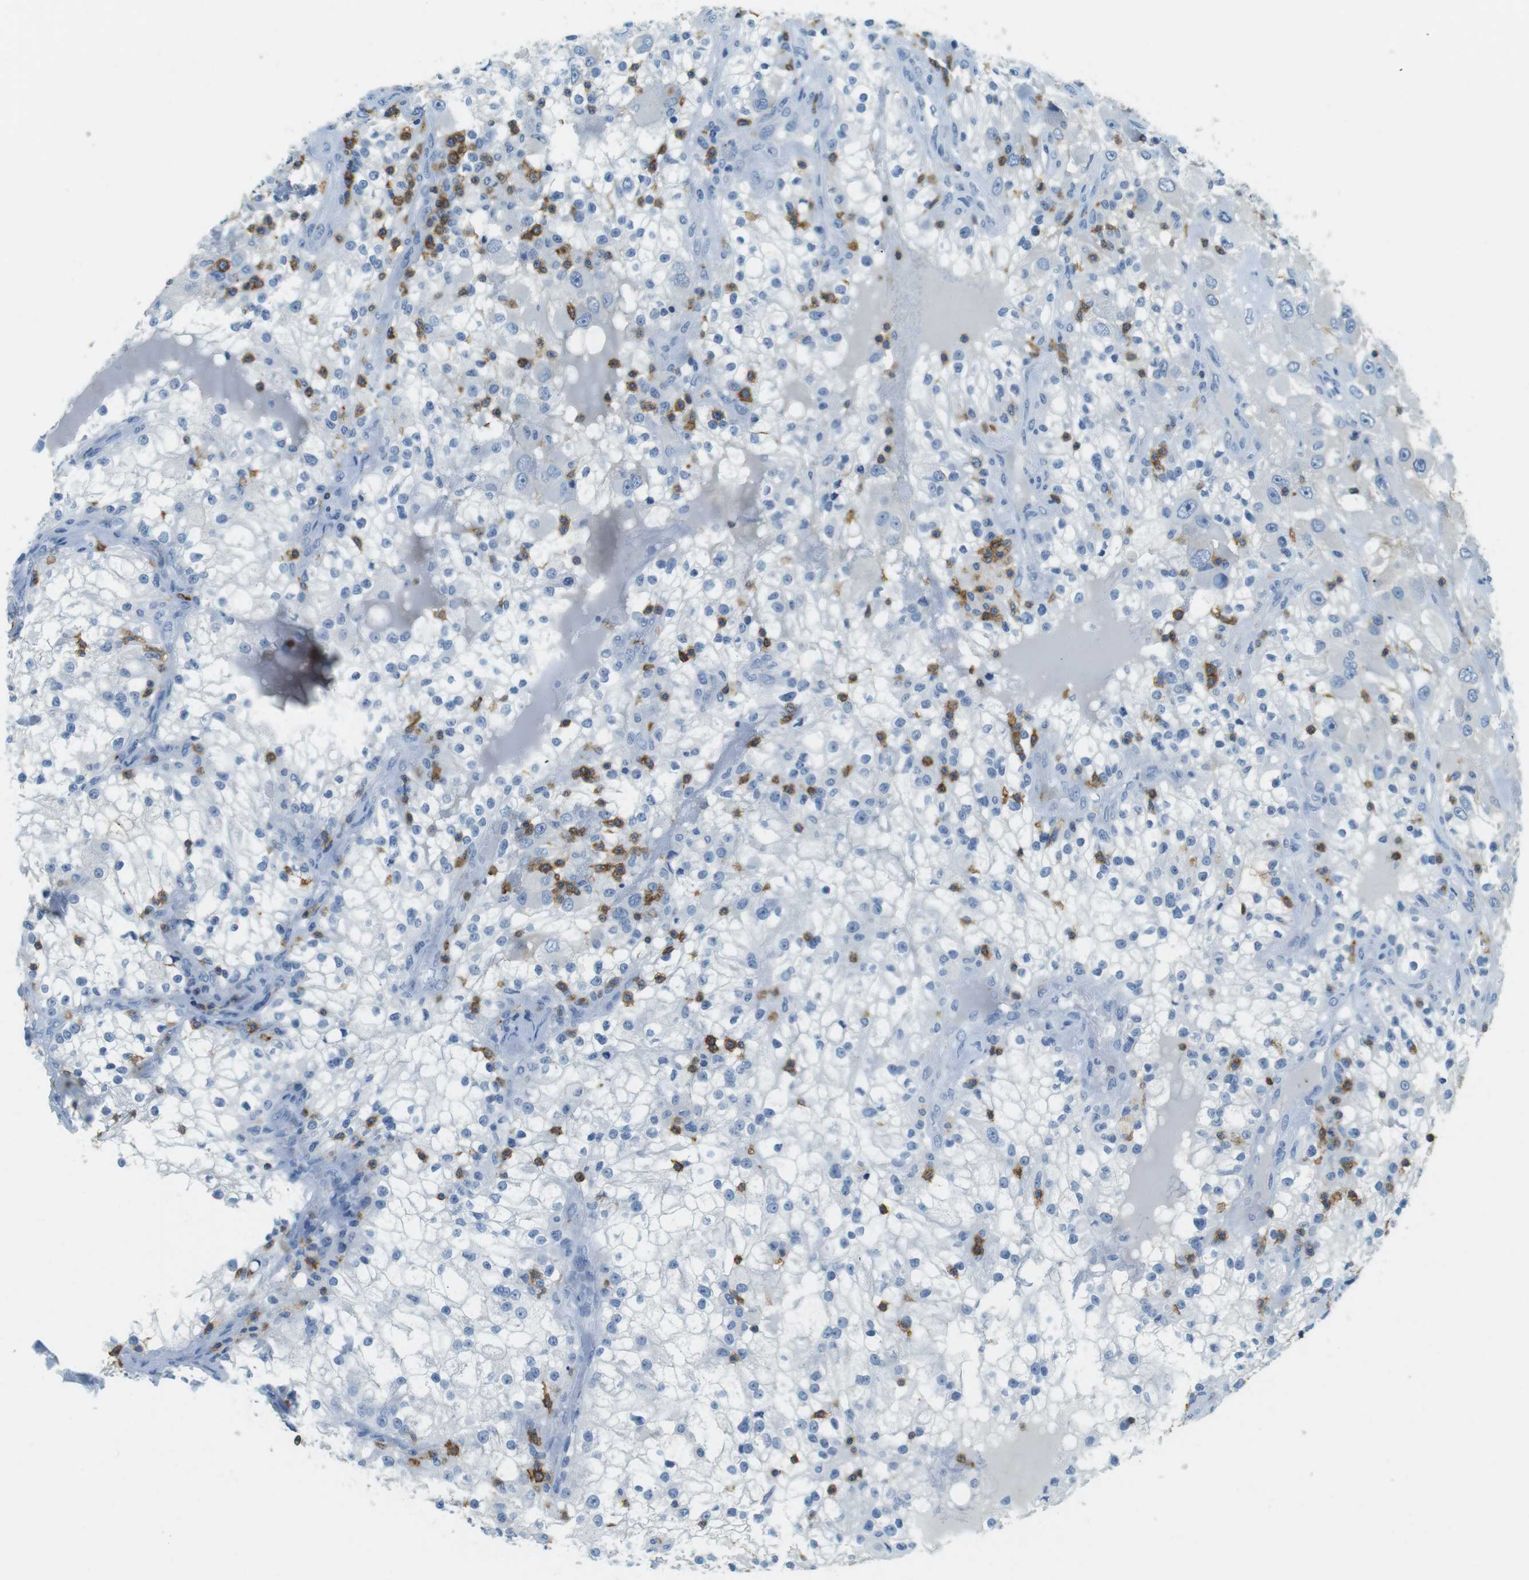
{"staining": {"intensity": "negative", "quantity": "none", "location": "none"}, "tissue": "renal cancer", "cell_type": "Tumor cells", "image_type": "cancer", "snomed": [{"axis": "morphology", "description": "Adenocarcinoma, NOS"}, {"axis": "topography", "description": "Kidney"}], "caption": "High power microscopy image of an immunohistochemistry (IHC) micrograph of adenocarcinoma (renal), revealing no significant expression in tumor cells.", "gene": "LAT", "patient": {"sex": "female", "age": 52}}